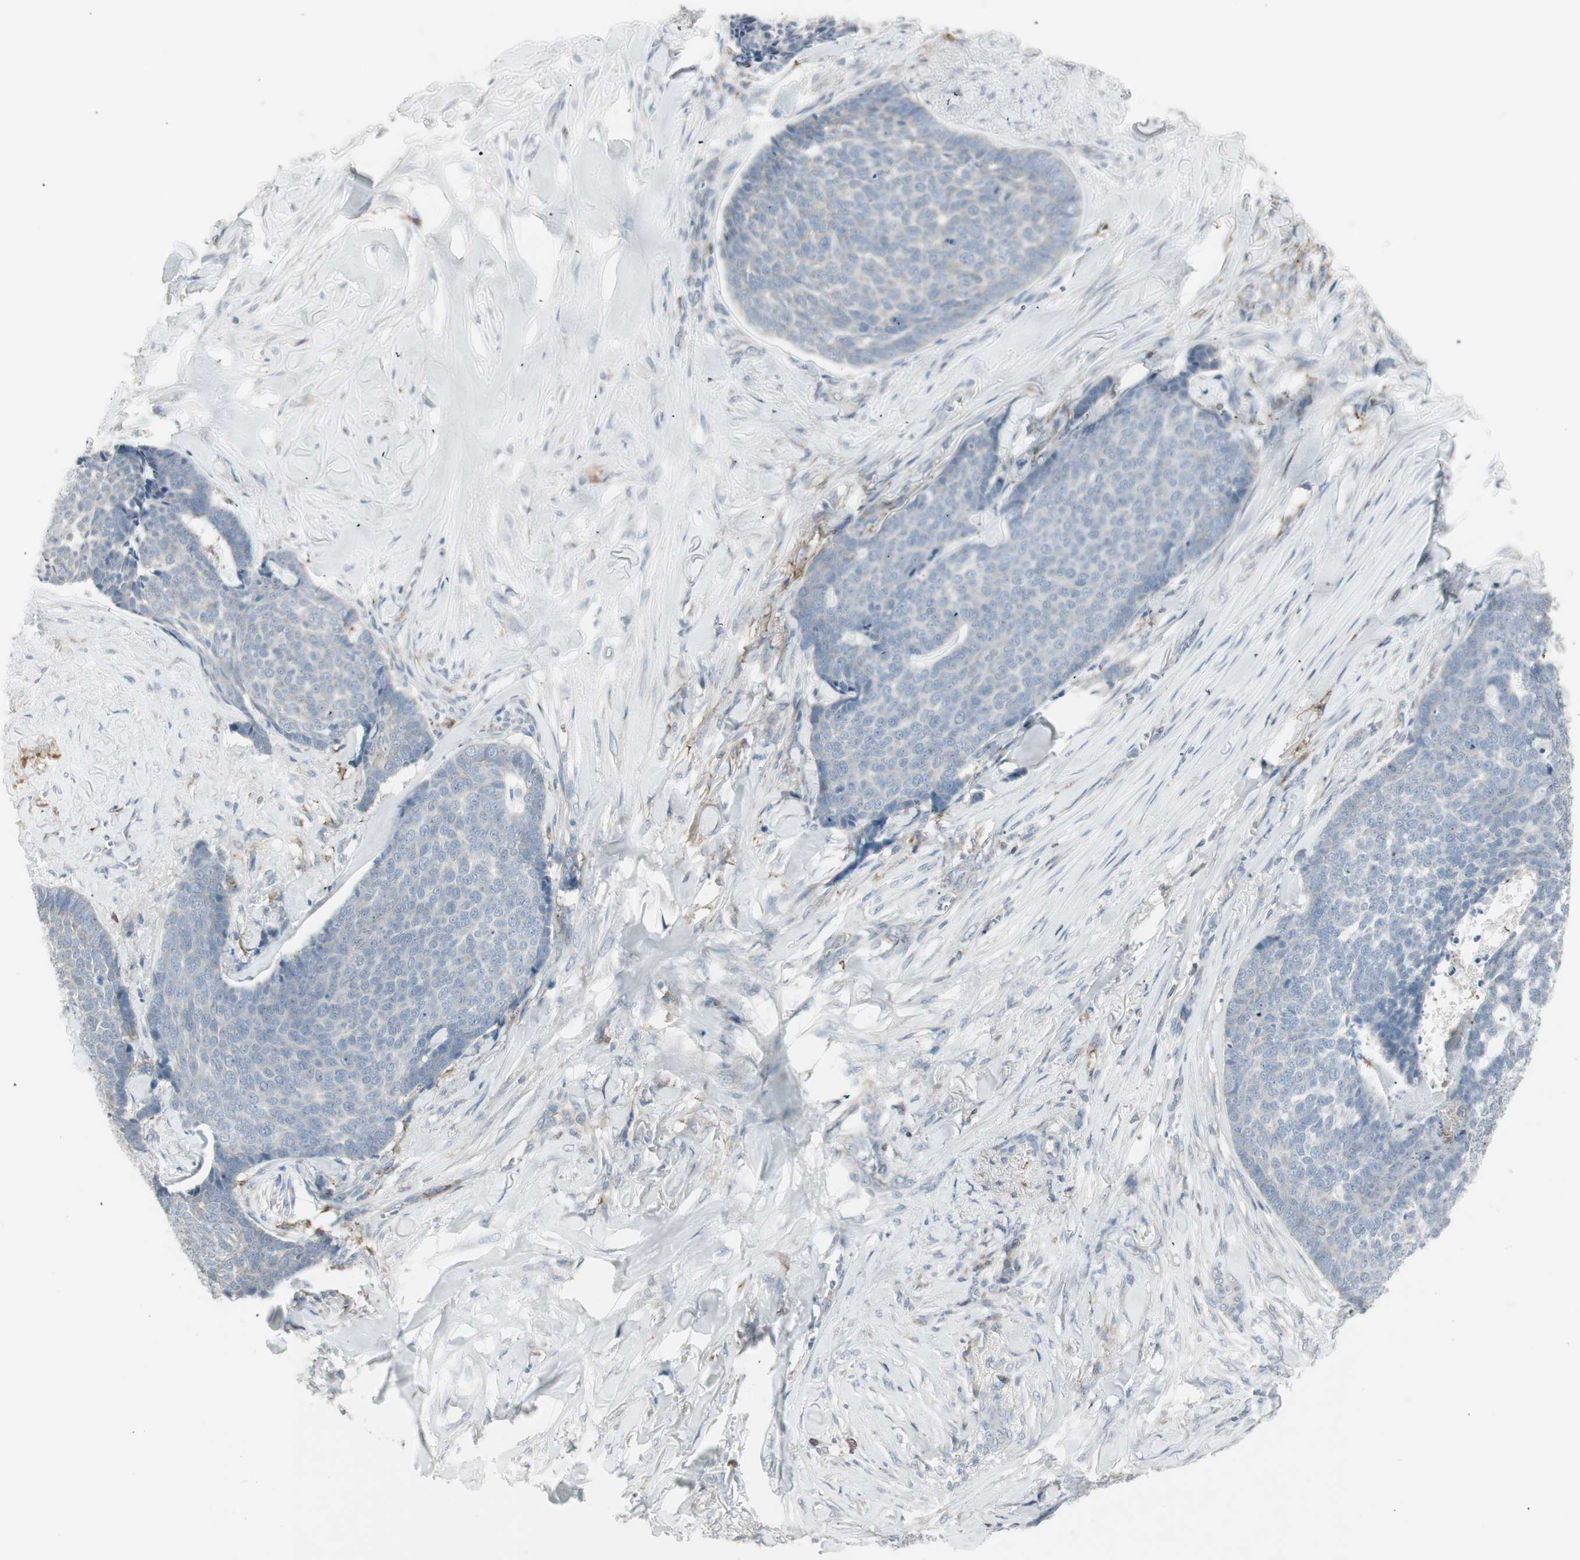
{"staining": {"intensity": "negative", "quantity": "none", "location": "none"}, "tissue": "skin cancer", "cell_type": "Tumor cells", "image_type": "cancer", "snomed": [{"axis": "morphology", "description": "Basal cell carcinoma"}, {"axis": "topography", "description": "Skin"}], "caption": "Histopathology image shows no significant protein expression in tumor cells of skin cancer (basal cell carcinoma).", "gene": "MAP4K4", "patient": {"sex": "male", "age": 84}}